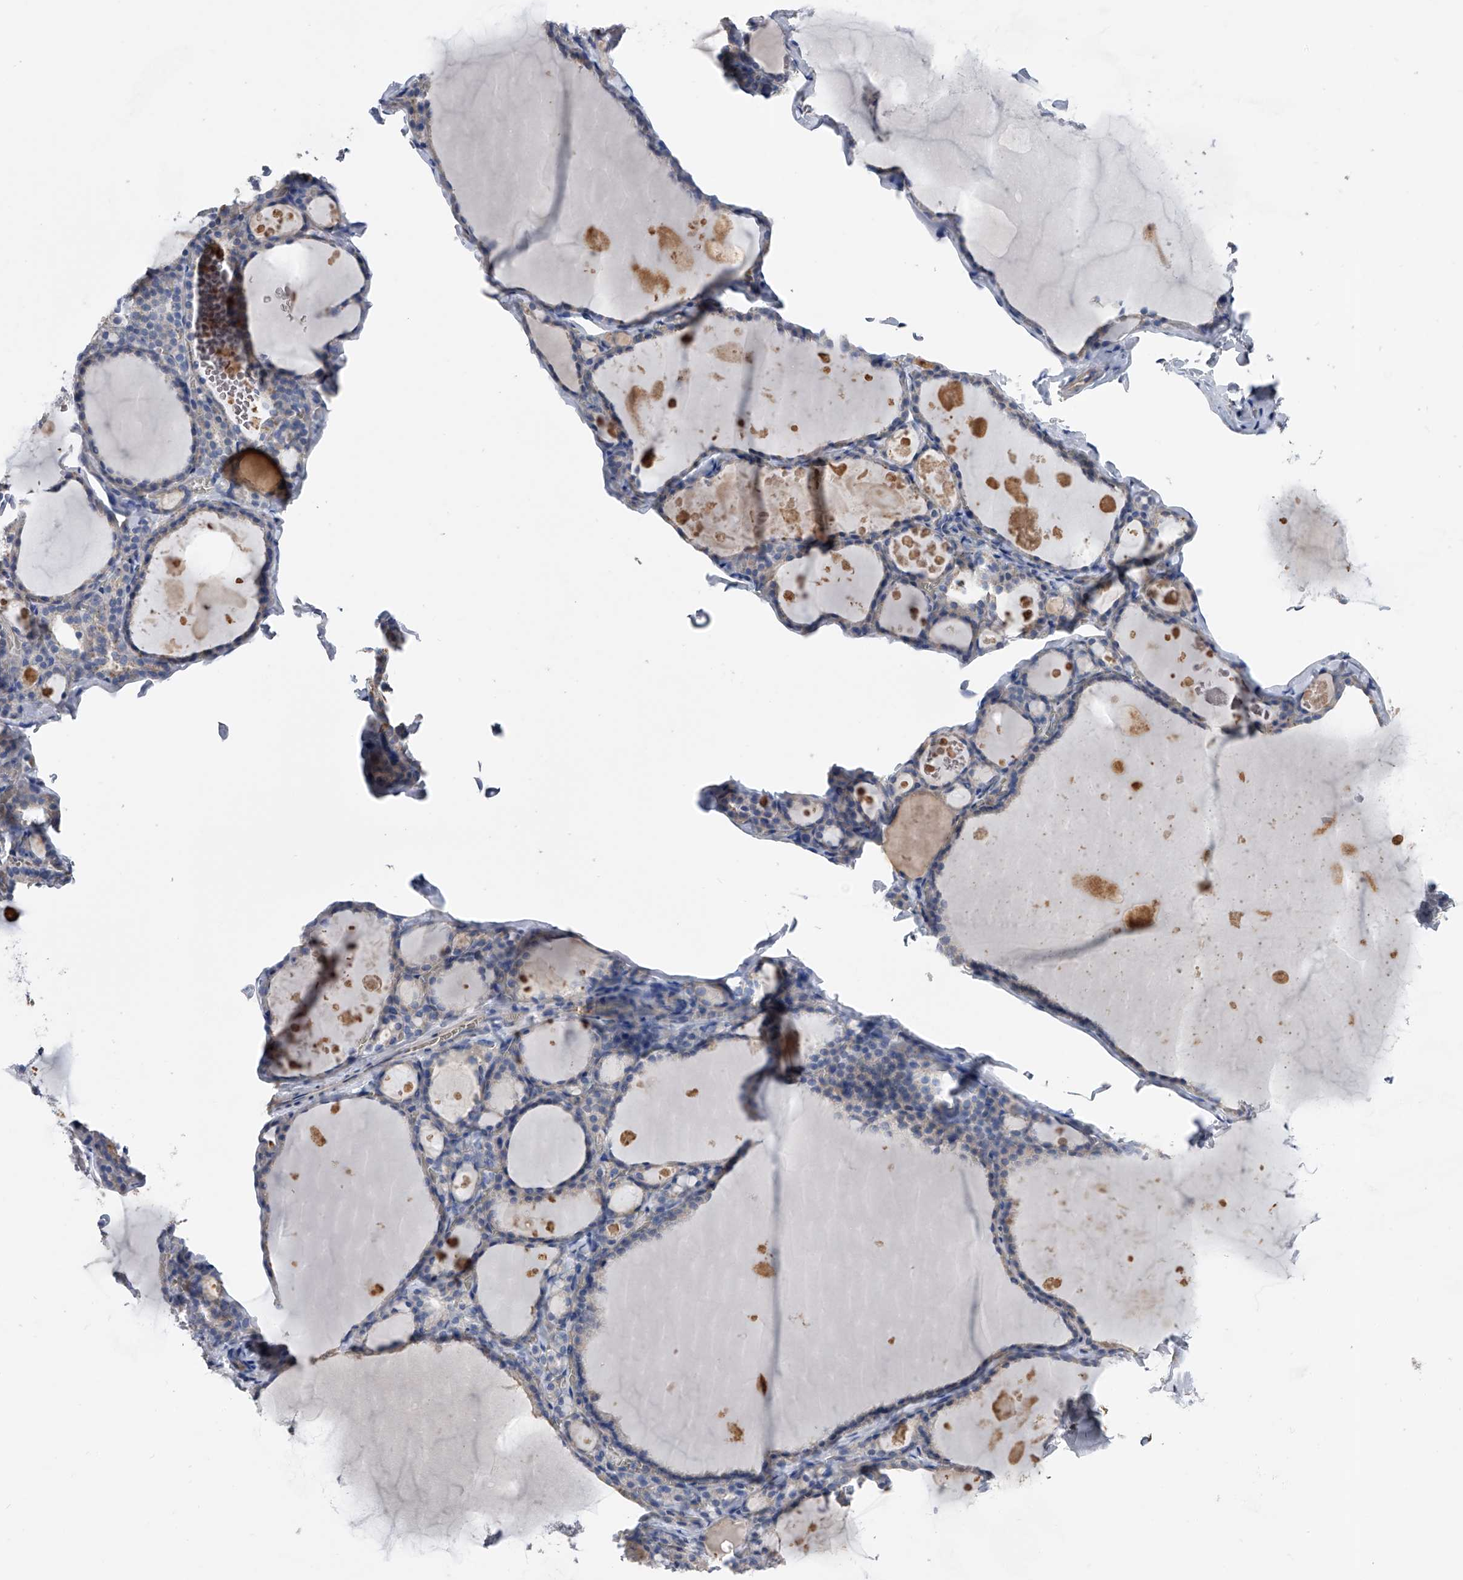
{"staining": {"intensity": "negative", "quantity": "none", "location": "none"}, "tissue": "thyroid gland", "cell_type": "Glandular cells", "image_type": "normal", "snomed": [{"axis": "morphology", "description": "Normal tissue, NOS"}, {"axis": "topography", "description": "Thyroid gland"}], "caption": "Micrograph shows no significant protein staining in glandular cells of benign thyroid gland. The staining is performed using DAB (3,3'-diaminobenzidine) brown chromogen with nuclei counter-stained in using hematoxylin.", "gene": "RWDD2A", "patient": {"sex": "male", "age": 56}}